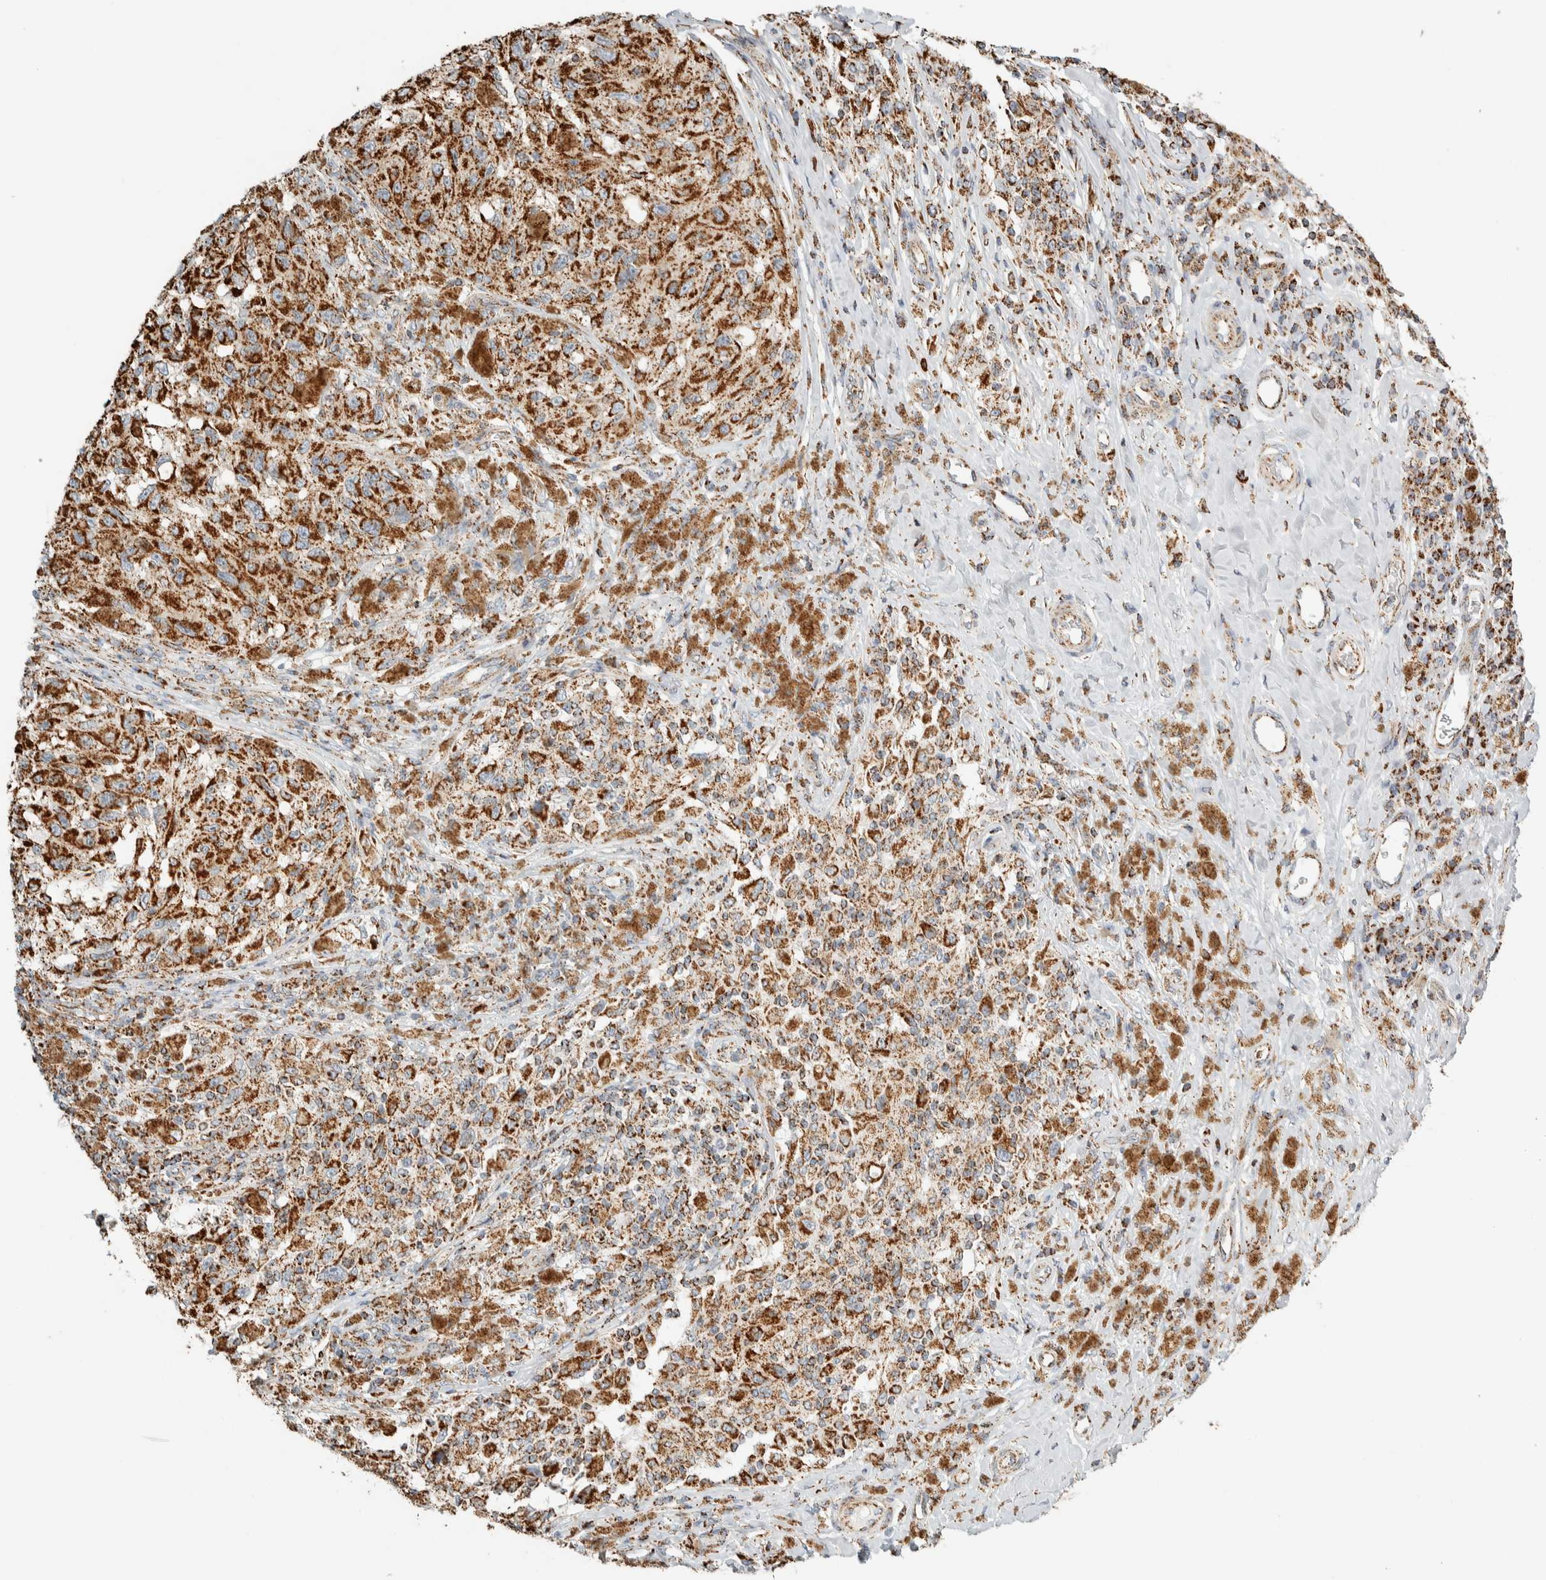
{"staining": {"intensity": "moderate", "quantity": ">75%", "location": "cytoplasmic/membranous"}, "tissue": "melanoma", "cell_type": "Tumor cells", "image_type": "cancer", "snomed": [{"axis": "morphology", "description": "Malignant melanoma, NOS"}, {"axis": "topography", "description": "Skin"}], "caption": "Melanoma was stained to show a protein in brown. There is medium levels of moderate cytoplasmic/membranous positivity in approximately >75% of tumor cells.", "gene": "ZNF454", "patient": {"sex": "female", "age": 73}}